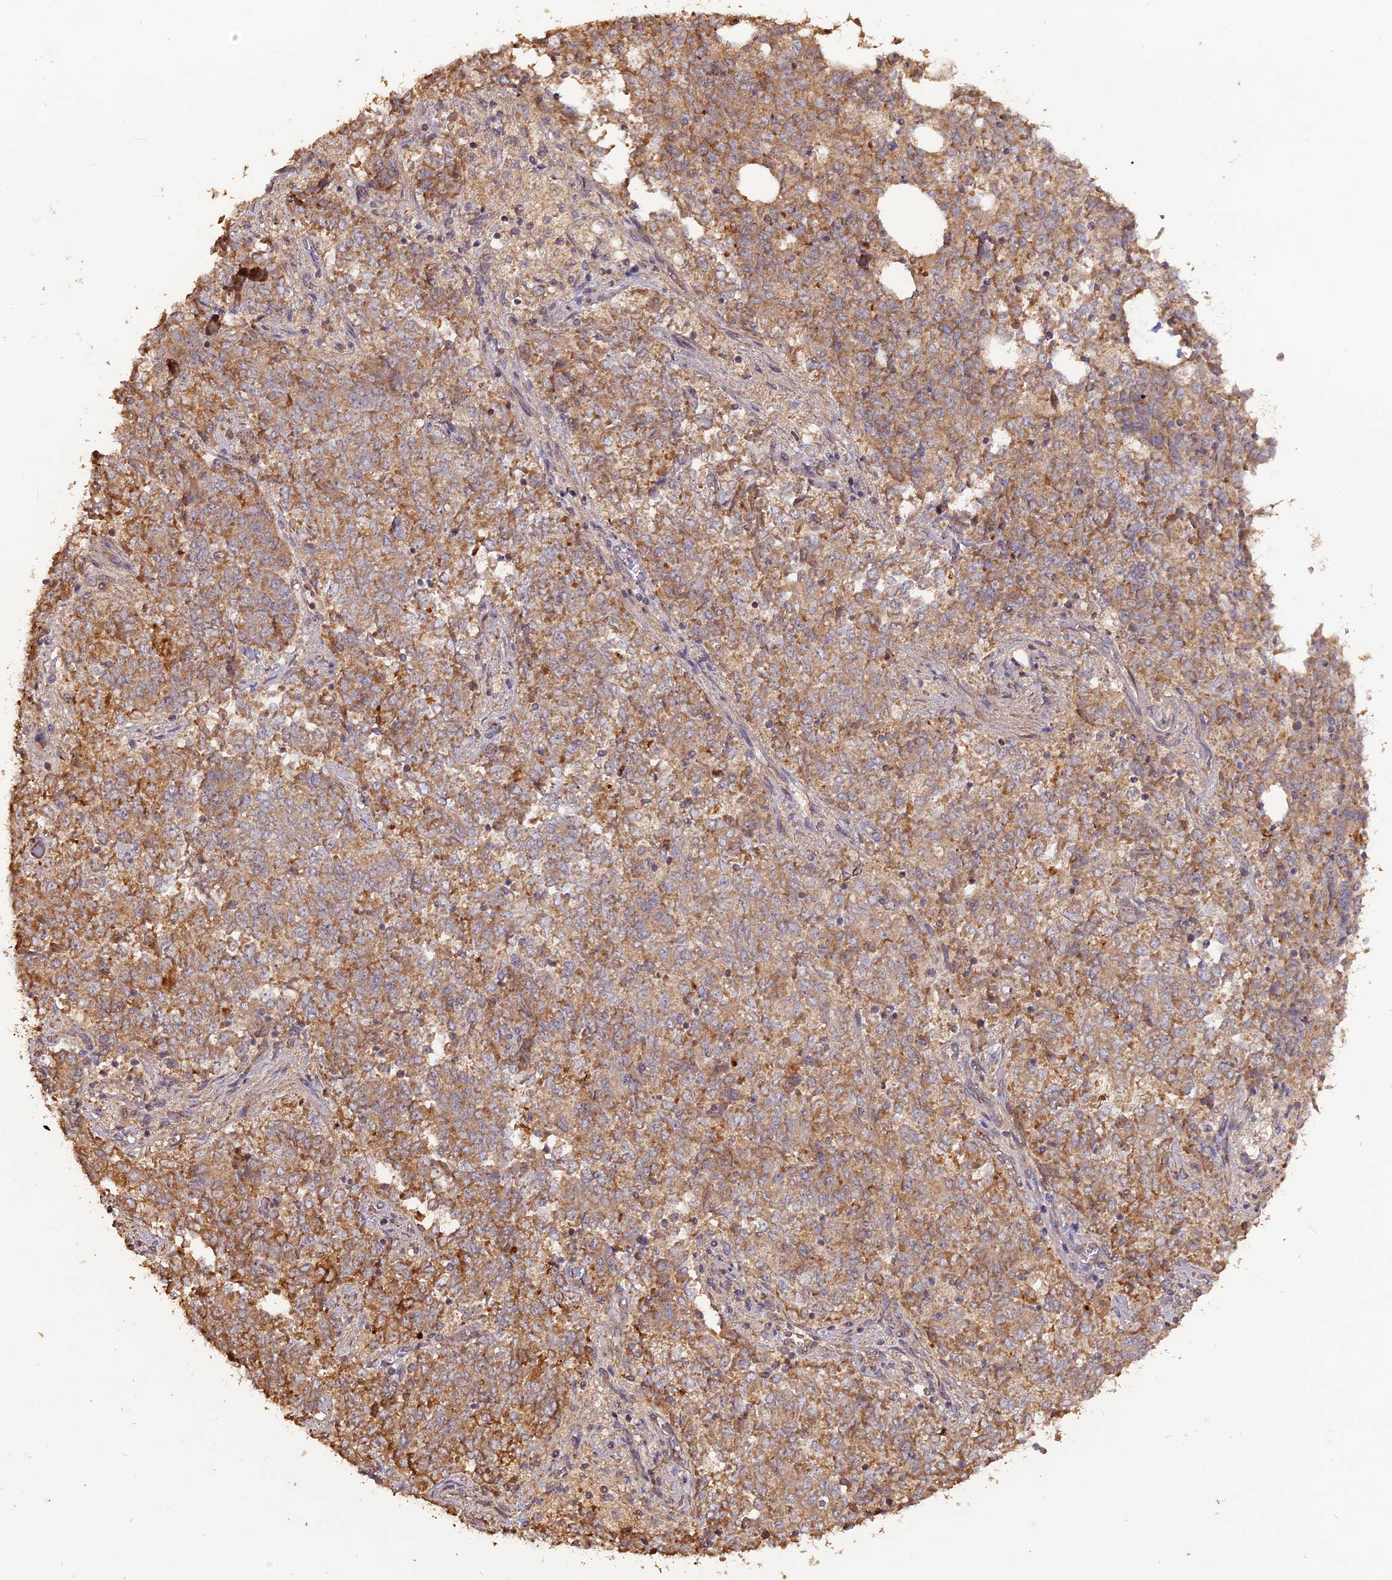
{"staining": {"intensity": "moderate", "quantity": ">75%", "location": "cytoplasmic/membranous"}, "tissue": "endometrial cancer", "cell_type": "Tumor cells", "image_type": "cancer", "snomed": [{"axis": "morphology", "description": "Adenocarcinoma, NOS"}, {"axis": "topography", "description": "Endometrium"}], "caption": "Tumor cells reveal moderate cytoplasmic/membranous positivity in about >75% of cells in endometrial cancer (adenocarcinoma). (DAB (3,3'-diaminobenzidine) = brown stain, brightfield microscopy at high magnification).", "gene": "LAYN", "patient": {"sex": "female", "age": 80}}